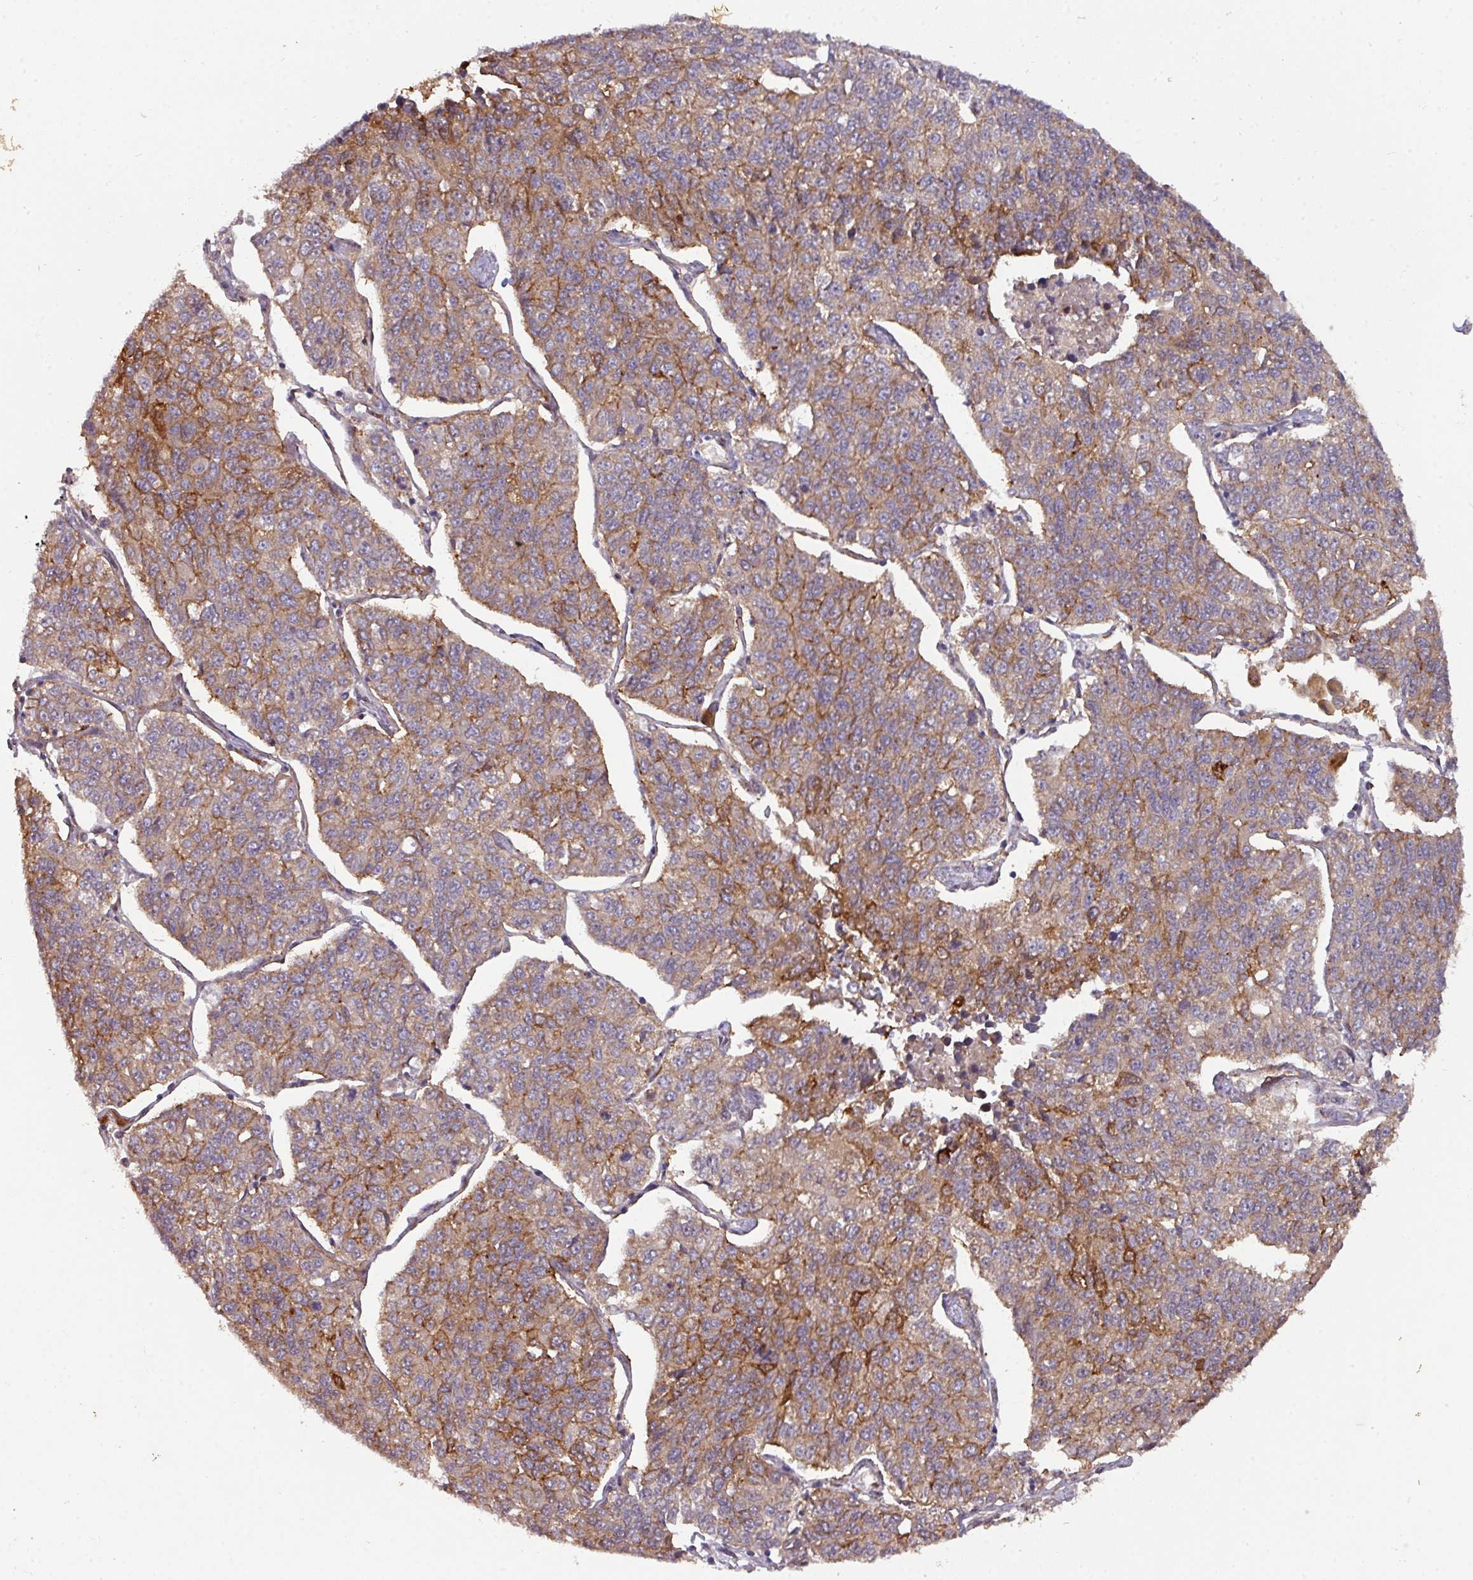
{"staining": {"intensity": "moderate", "quantity": ">75%", "location": "cytoplasmic/membranous"}, "tissue": "lung cancer", "cell_type": "Tumor cells", "image_type": "cancer", "snomed": [{"axis": "morphology", "description": "Adenocarcinoma, NOS"}, {"axis": "topography", "description": "Lung"}], "caption": "About >75% of tumor cells in lung adenocarcinoma demonstrate moderate cytoplasmic/membranous protein staining as visualized by brown immunohistochemical staining.", "gene": "CYFIP2", "patient": {"sex": "male", "age": 49}}